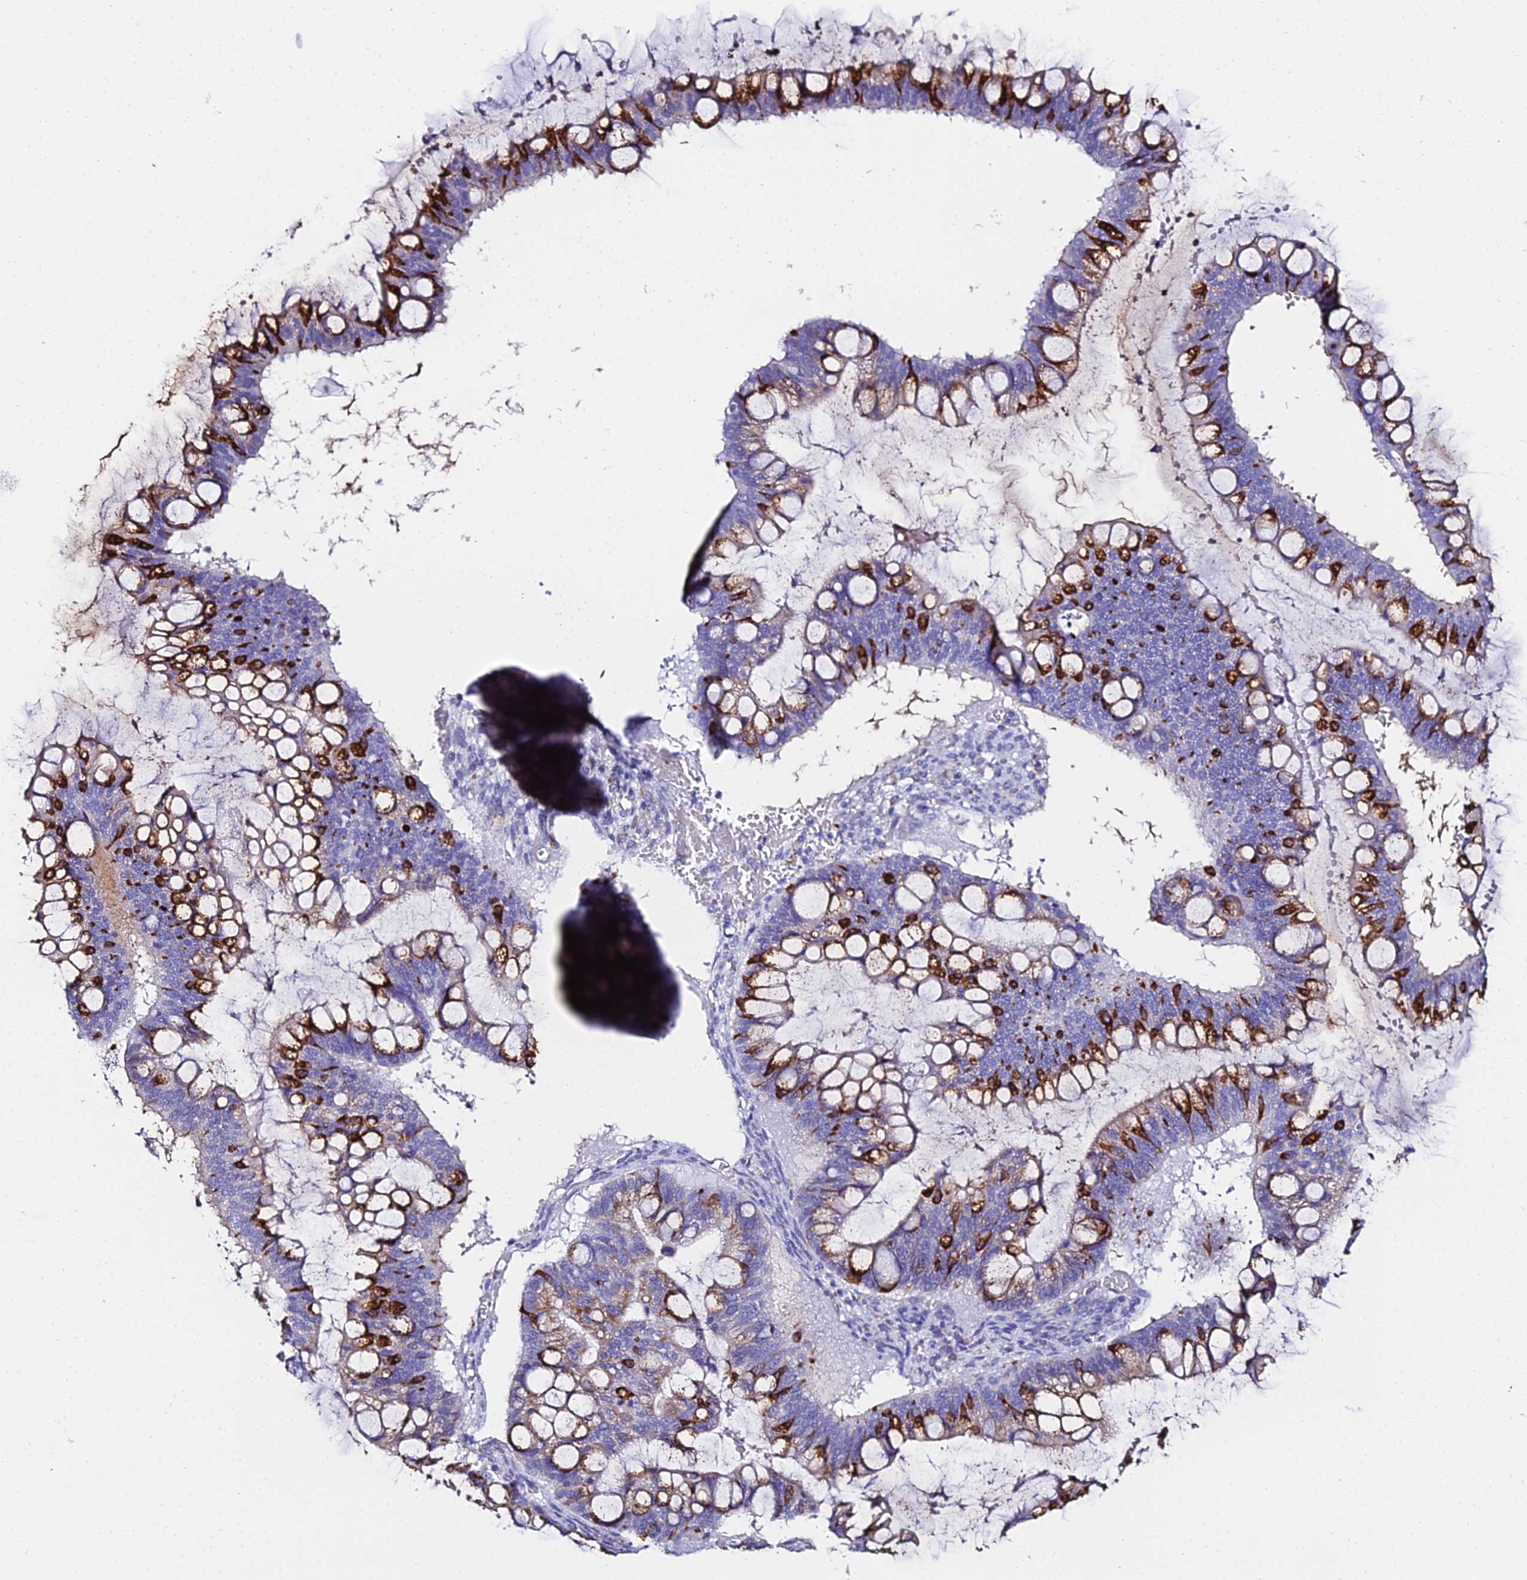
{"staining": {"intensity": "strong", "quantity": "25%-75%", "location": "cytoplasmic/membranous"}, "tissue": "ovarian cancer", "cell_type": "Tumor cells", "image_type": "cancer", "snomed": [{"axis": "morphology", "description": "Cystadenocarcinoma, mucinous, NOS"}, {"axis": "topography", "description": "Ovary"}], "caption": "Tumor cells show high levels of strong cytoplasmic/membranous positivity in approximately 25%-75% of cells in human ovarian cancer. Using DAB (brown) and hematoxylin (blue) stains, captured at high magnification using brightfield microscopy.", "gene": "TXNDC5", "patient": {"sex": "female", "age": 73}}